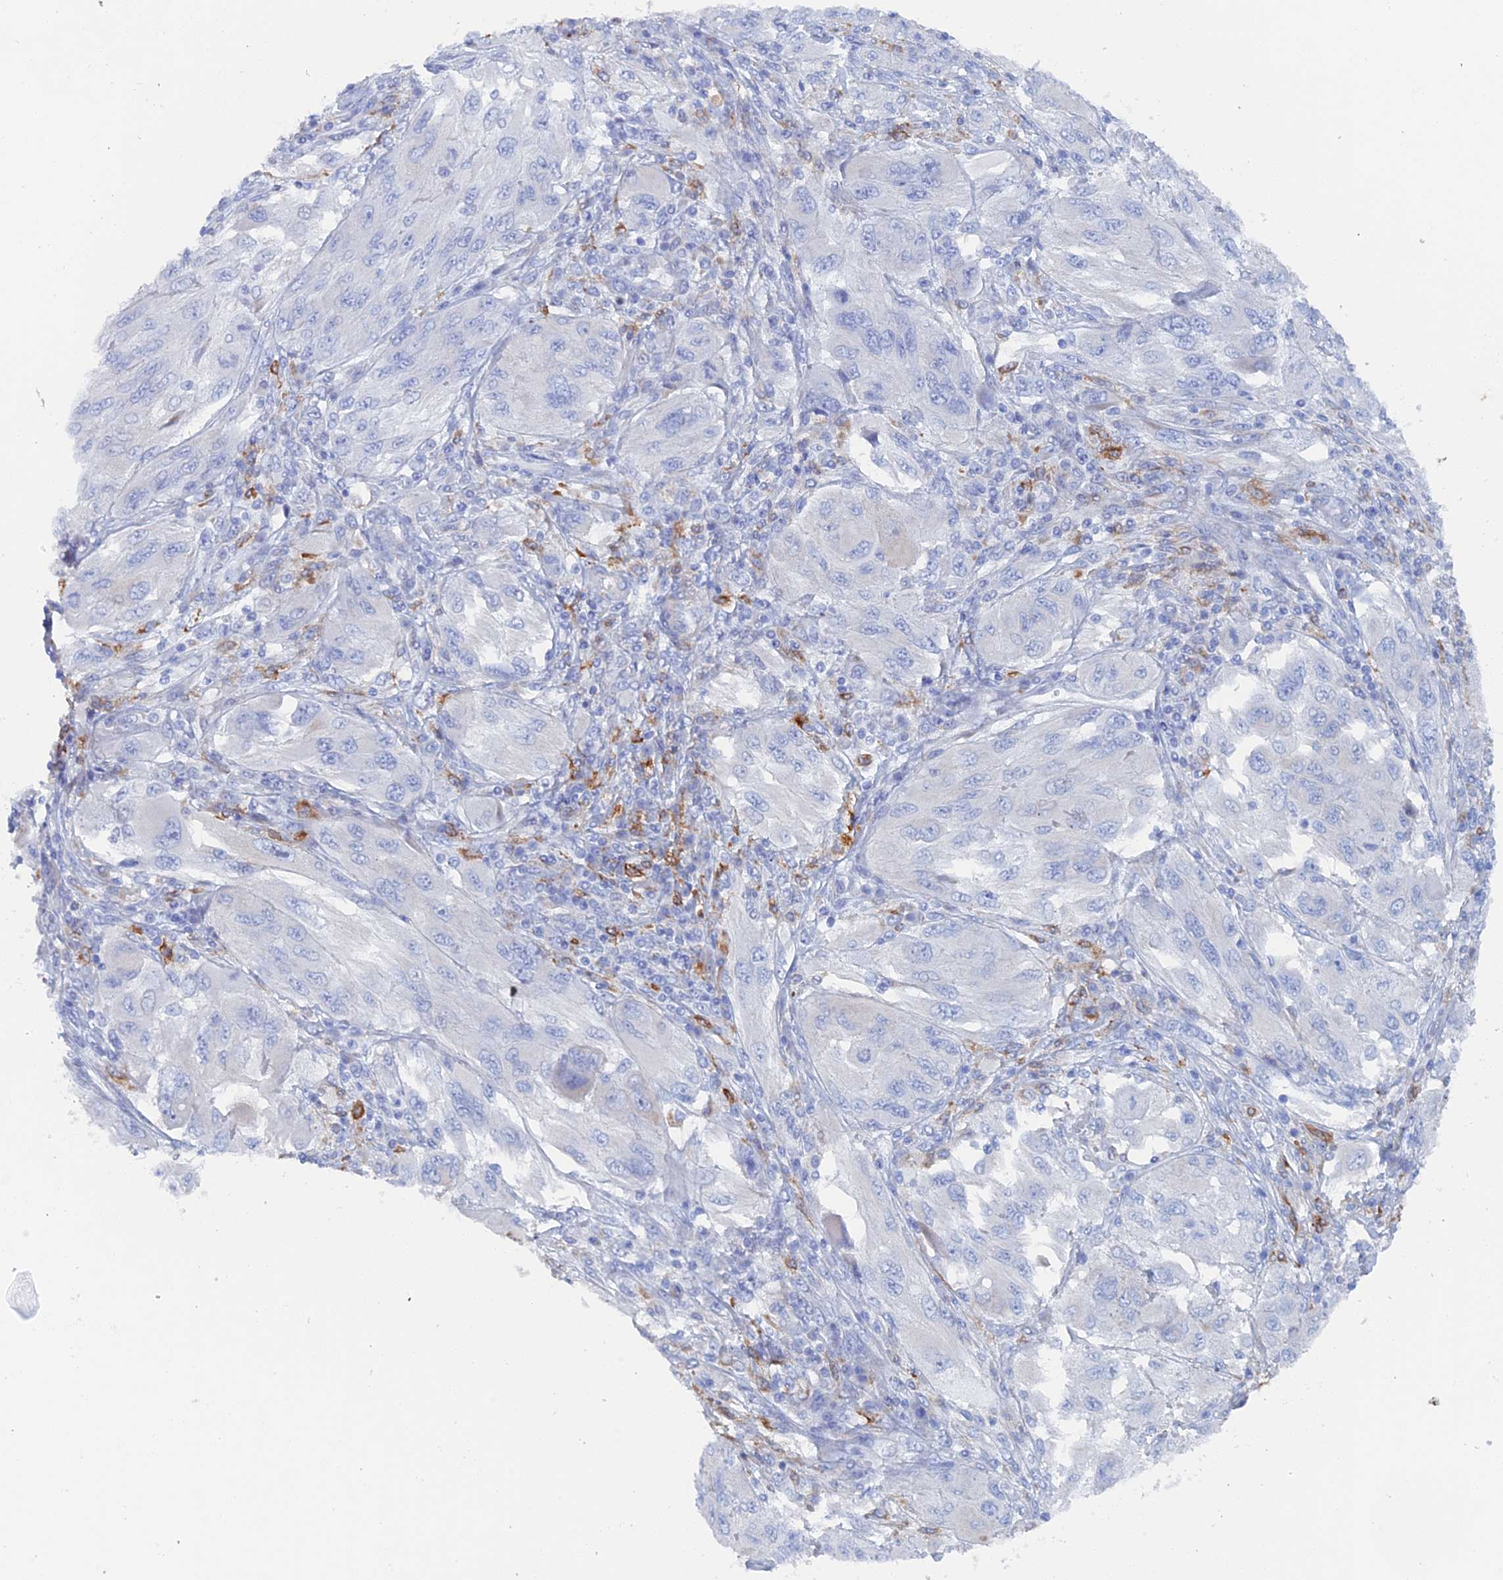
{"staining": {"intensity": "negative", "quantity": "none", "location": "none"}, "tissue": "melanoma", "cell_type": "Tumor cells", "image_type": "cancer", "snomed": [{"axis": "morphology", "description": "Malignant melanoma, NOS"}, {"axis": "topography", "description": "Skin"}], "caption": "Tumor cells show no significant expression in melanoma.", "gene": "COG7", "patient": {"sex": "female", "age": 91}}